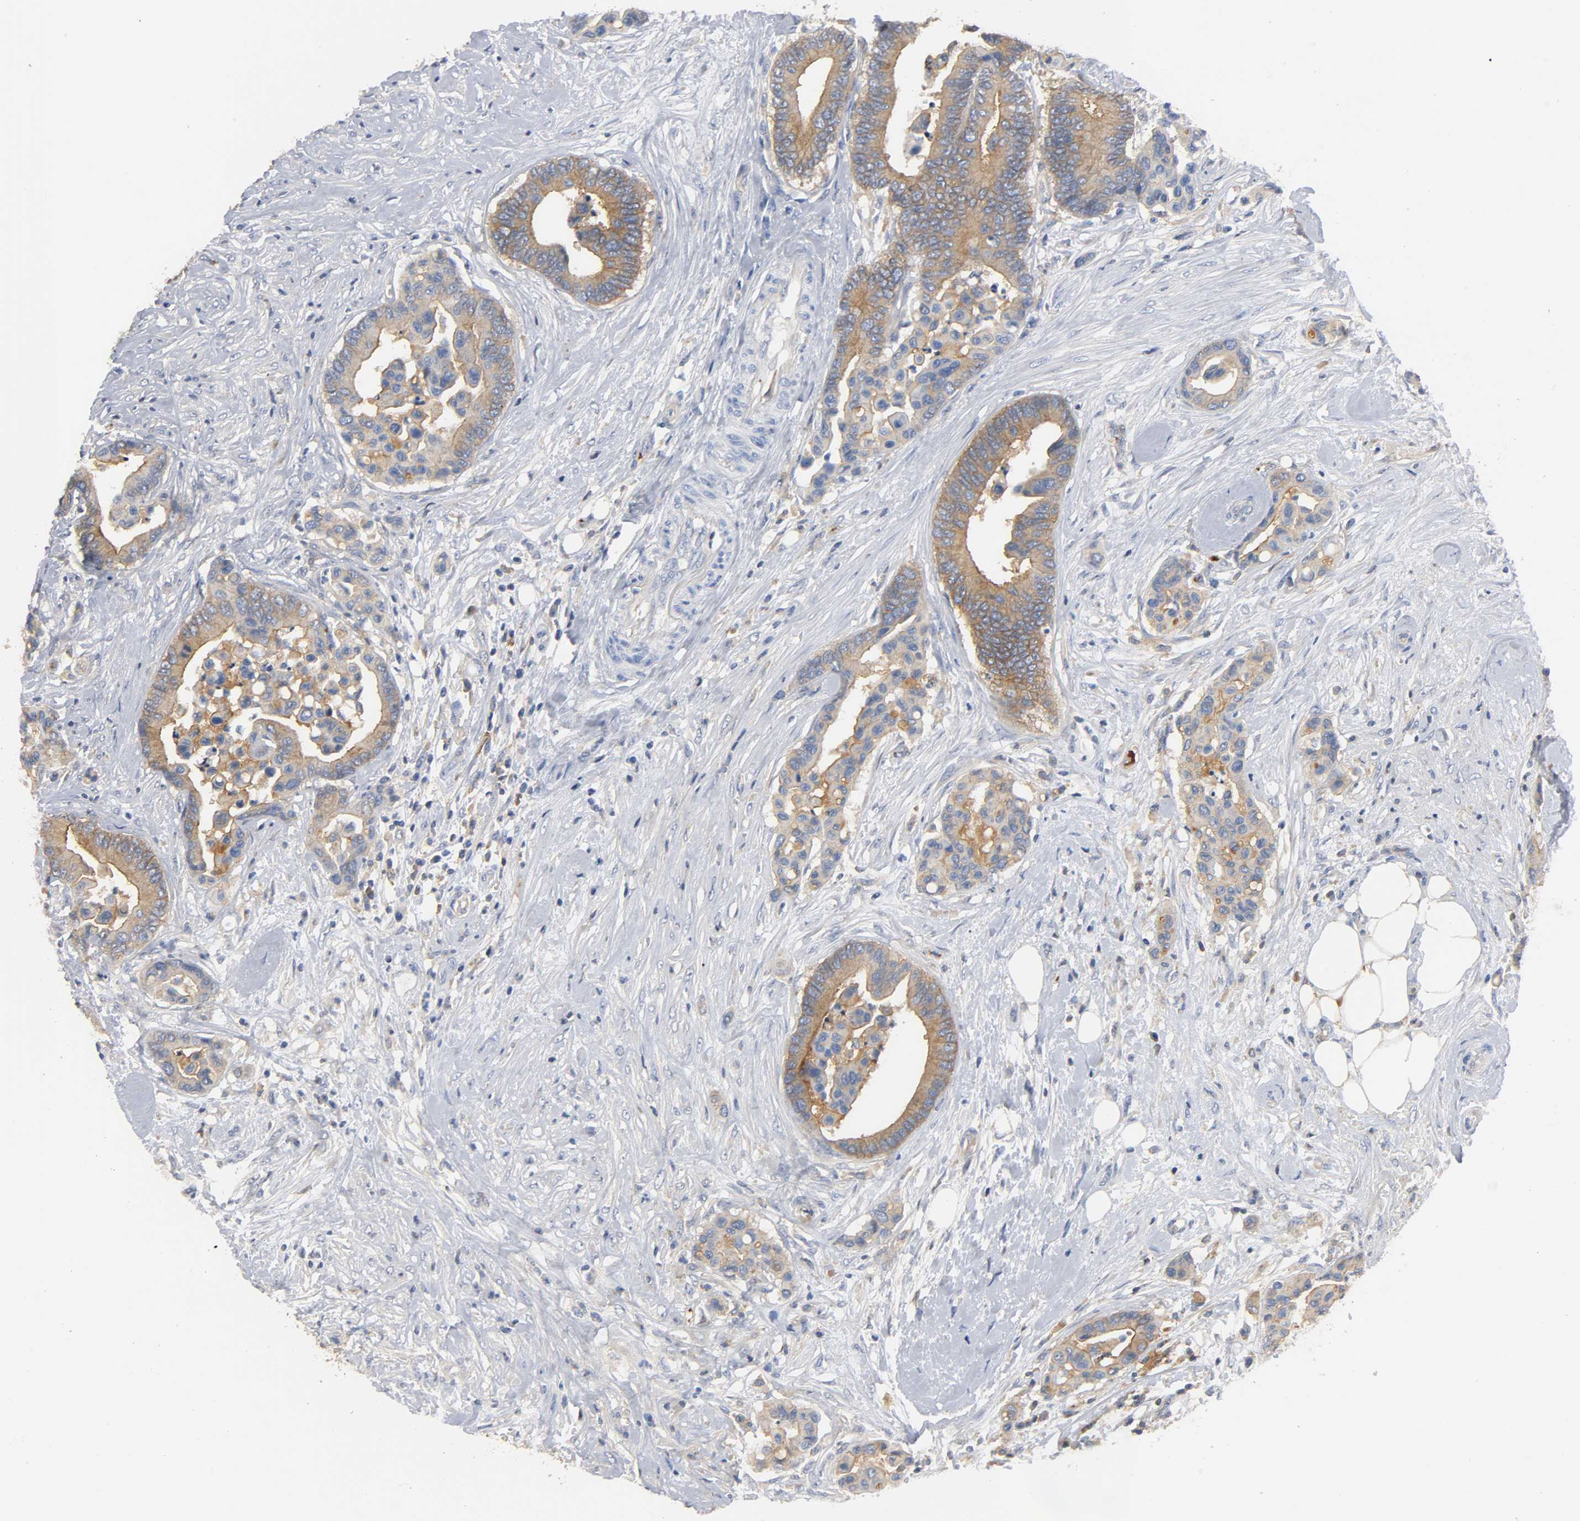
{"staining": {"intensity": "moderate", "quantity": ">75%", "location": "cytoplasmic/membranous"}, "tissue": "colorectal cancer", "cell_type": "Tumor cells", "image_type": "cancer", "snomed": [{"axis": "morphology", "description": "Adenocarcinoma, NOS"}, {"axis": "topography", "description": "Colon"}], "caption": "Human adenocarcinoma (colorectal) stained with a brown dye shows moderate cytoplasmic/membranous positive staining in approximately >75% of tumor cells.", "gene": "SRC", "patient": {"sex": "male", "age": 82}}